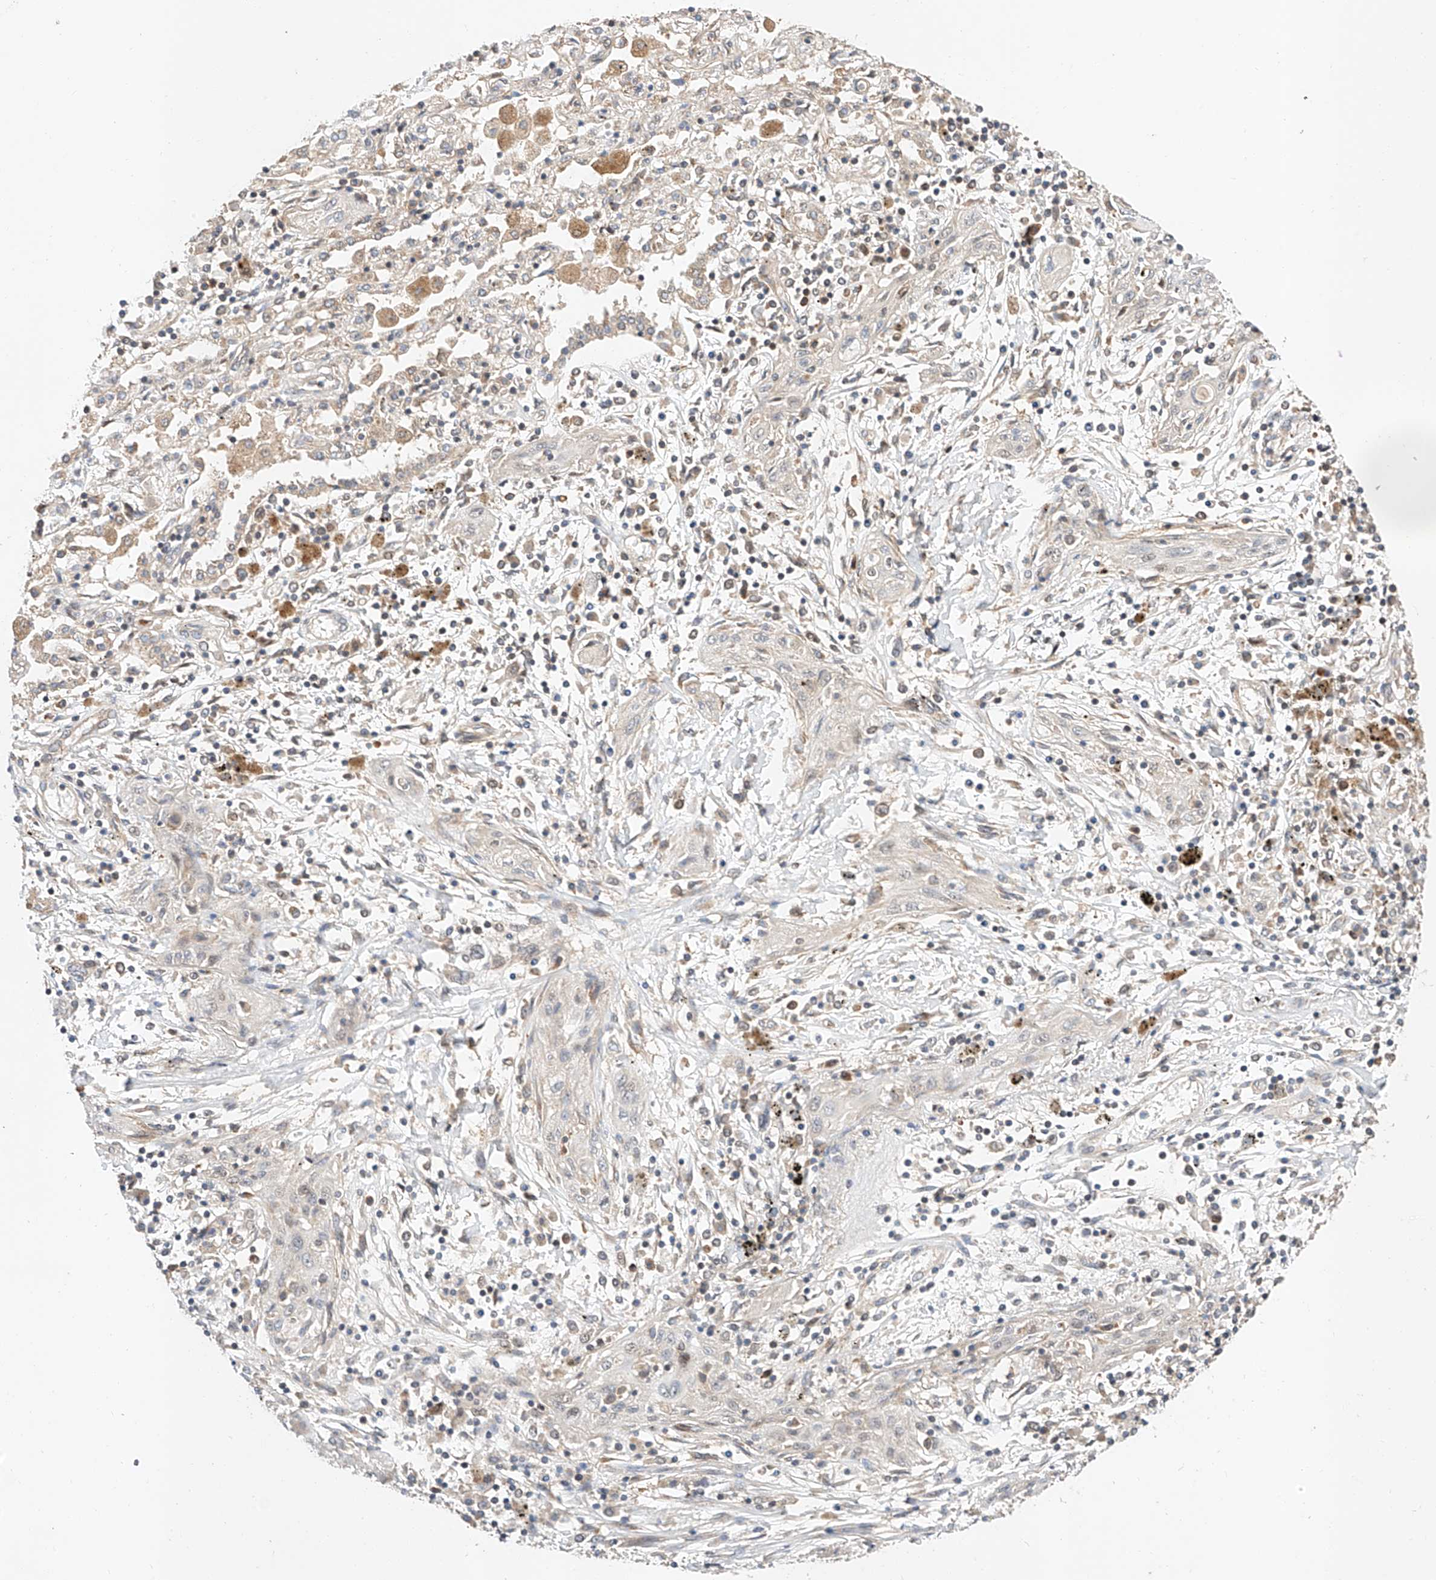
{"staining": {"intensity": "negative", "quantity": "none", "location": "none"}, "tissue": "lung cancer", "cell_type": "Tumor cells", "image_type": "cancer", "snomed": [{"axis": "morphology", "description": "Squamous cell carcinoma, NOS"}, {"axis": "topography", "description": "Lung"}], "caption": "Immunohistochemical staining of squamous cell carcinoma (lung) displays no significant staining in tumor cells.", "gene": "RAB23", "patient": {"sex": "female", "age": 47}}